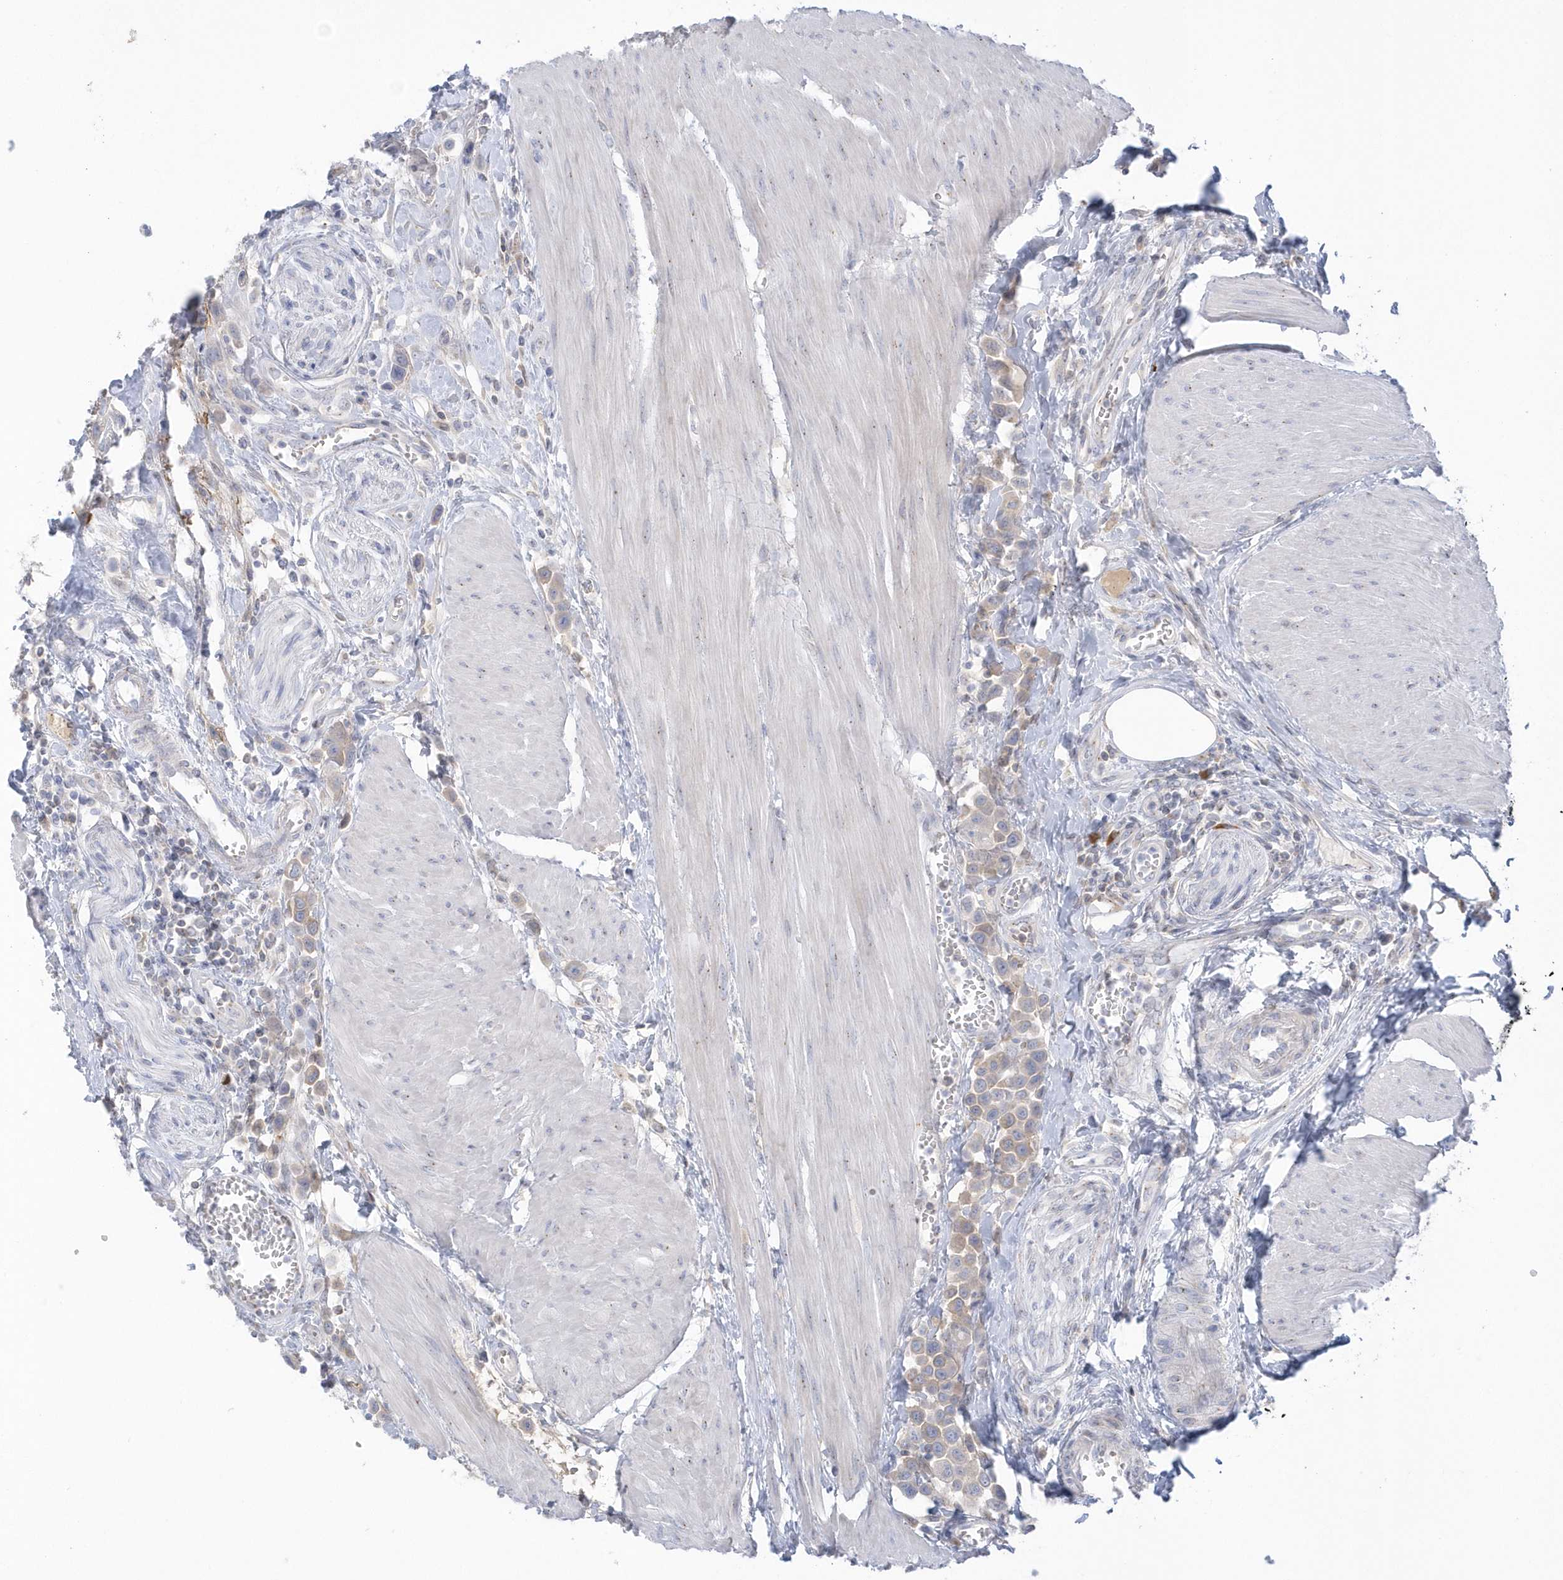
{"staining": {"intensity": "weak", "quantity": "<25%", "location": "cytoplasmic/membranous"}, "tissue": "urothelial cancer", "cell_type": "Tumor cells", "image_type": "cancer", "snomed": [{"axis": "morphology", "description": "Urothelial carcinoma, High grade"}, {"axis": "topography", "description": "Urinary bladder"}], "caption": "Tumor cells are negative for protein expression in human urothelial cancer. (Brightfield microscopy of DAB immunohistochemistry (IHC) at high magnification).", "gene": "SEMA3D", "patient": {"sex": "male", "age": 50}}